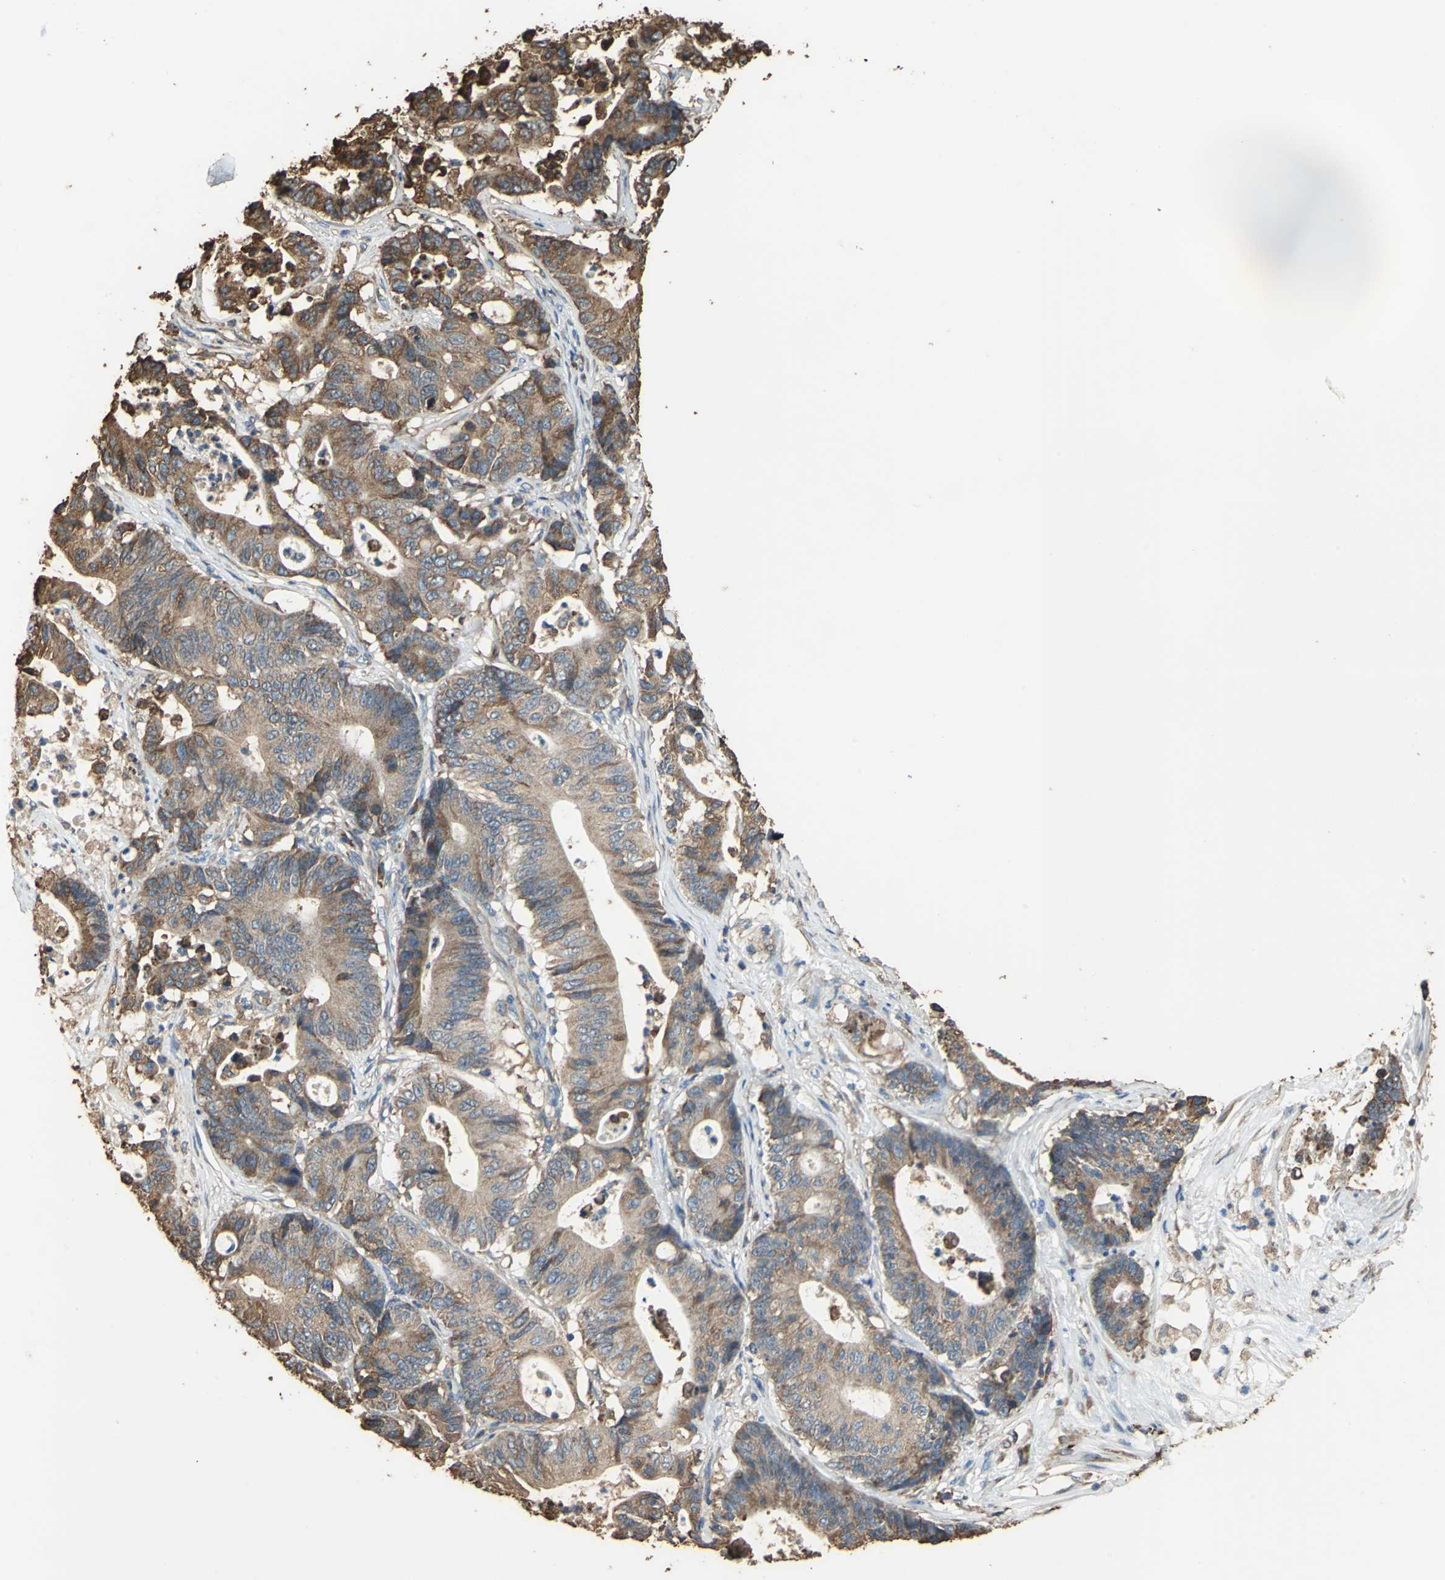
{"staining": {"intensity": "moderate", "quantity": ">75%", "location": "cytoplasmic/membranous"}, "tissue": "colorectal cancer", "cell_type": "Tumor cells", "image_type": "cancer", "snomed": [{"axis": "morphology", "description": "Adenocarcinoma, NOS"}, {"axis": "topography", "description": "Colon"}], "caption": "An immunohistochemistry (IHC) micrograph of neoplastic tissue is shown. Protein staining in brown highlights moderate cytoplasmic/membranous positivity in adenocarcinoma (colorectal) within tumor cells.", "gene": "GPANK1", "patient": {"sex": "female", "age": 84}}